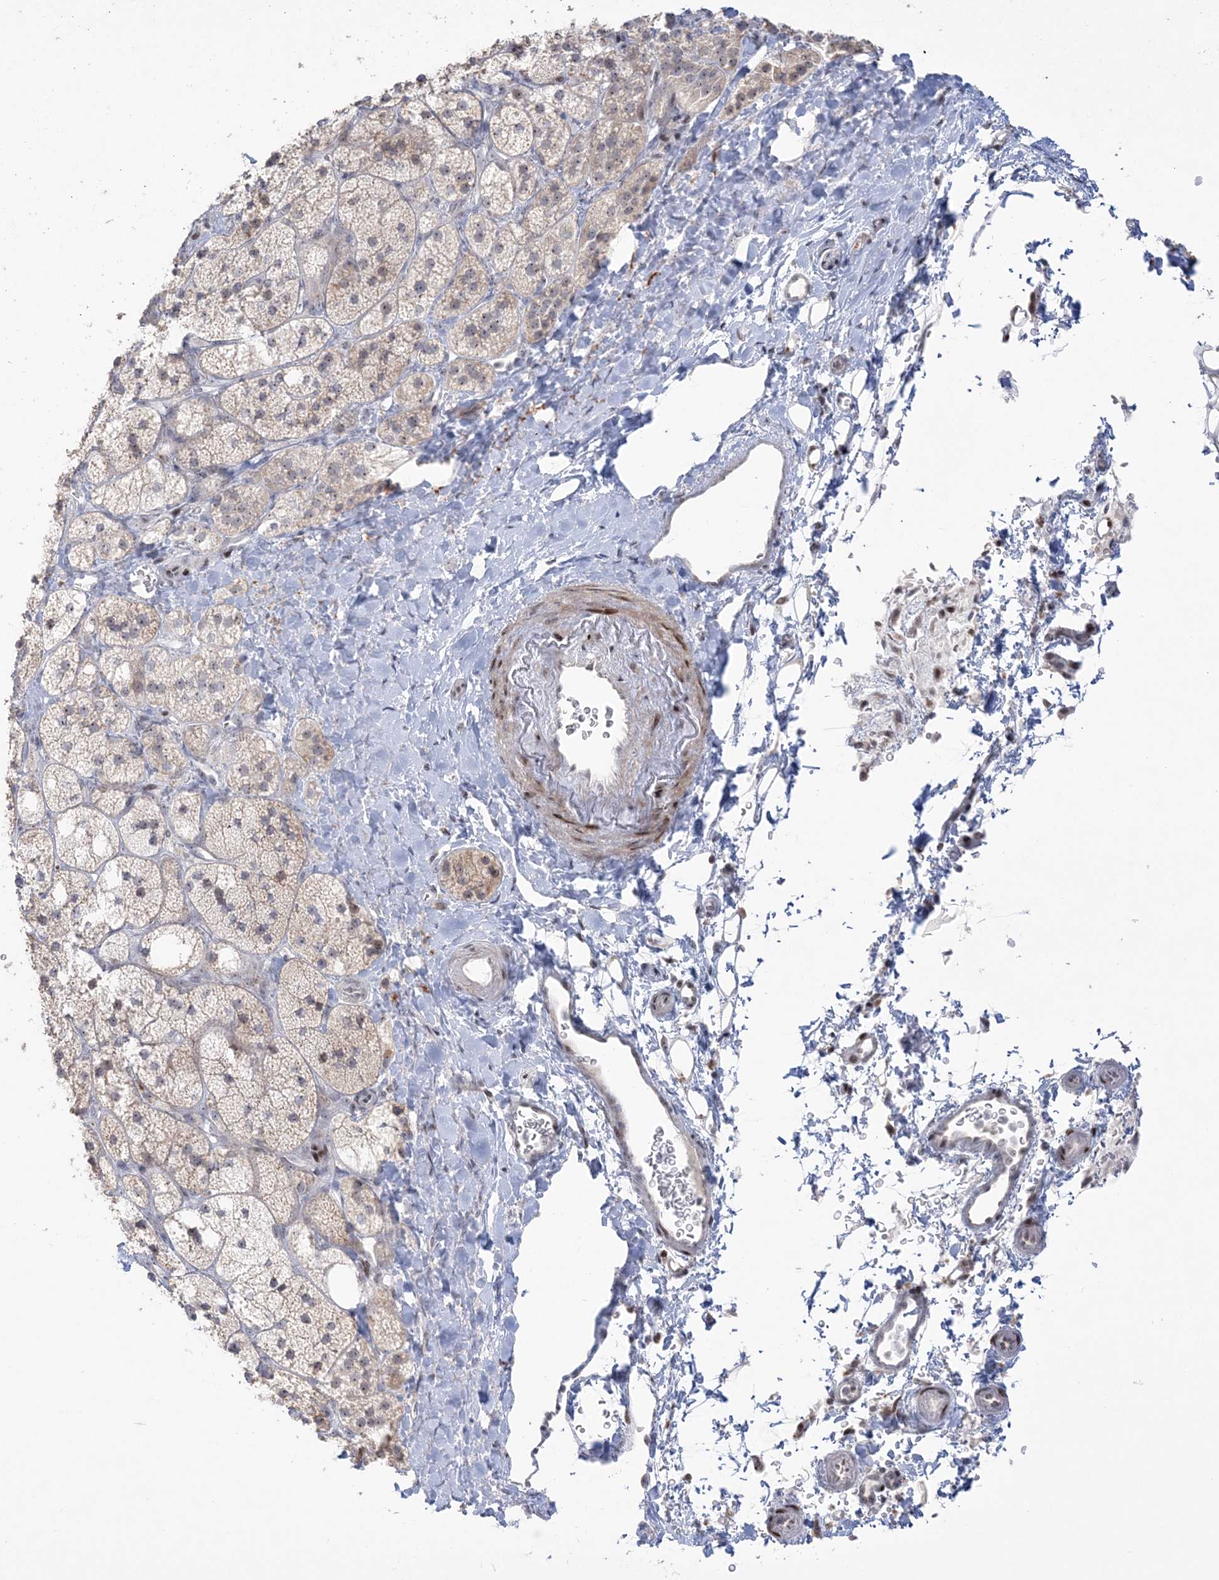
{"staining": {"intensity": "weak", "quantity": "25%-75%", "location": "cytoplasmic/membranous,nuclear"}, "tissue": "adrenal gland", "cell_type": "Glandular cells", "image_type": "normal", "snomed": [{"axis": "morphology", "description": "Normal tissue, NOS"}, {"axis": "topography", "description": "Adrenal gland"}], "caption": "DAB (3,3'-diaminobenzidine) immunohistochemical staining of benign adrenal gland demonstrates weak cytoplasmic/membranous,nuclear protein expression in about 25%-75% of glandular cells. (DAB (3,3'-diaminobenzidine) = brown stain, brightfield microscopy at high magnification).", "gene": "SH3BP4", "patient": {"sex": "male", "age": 61}}